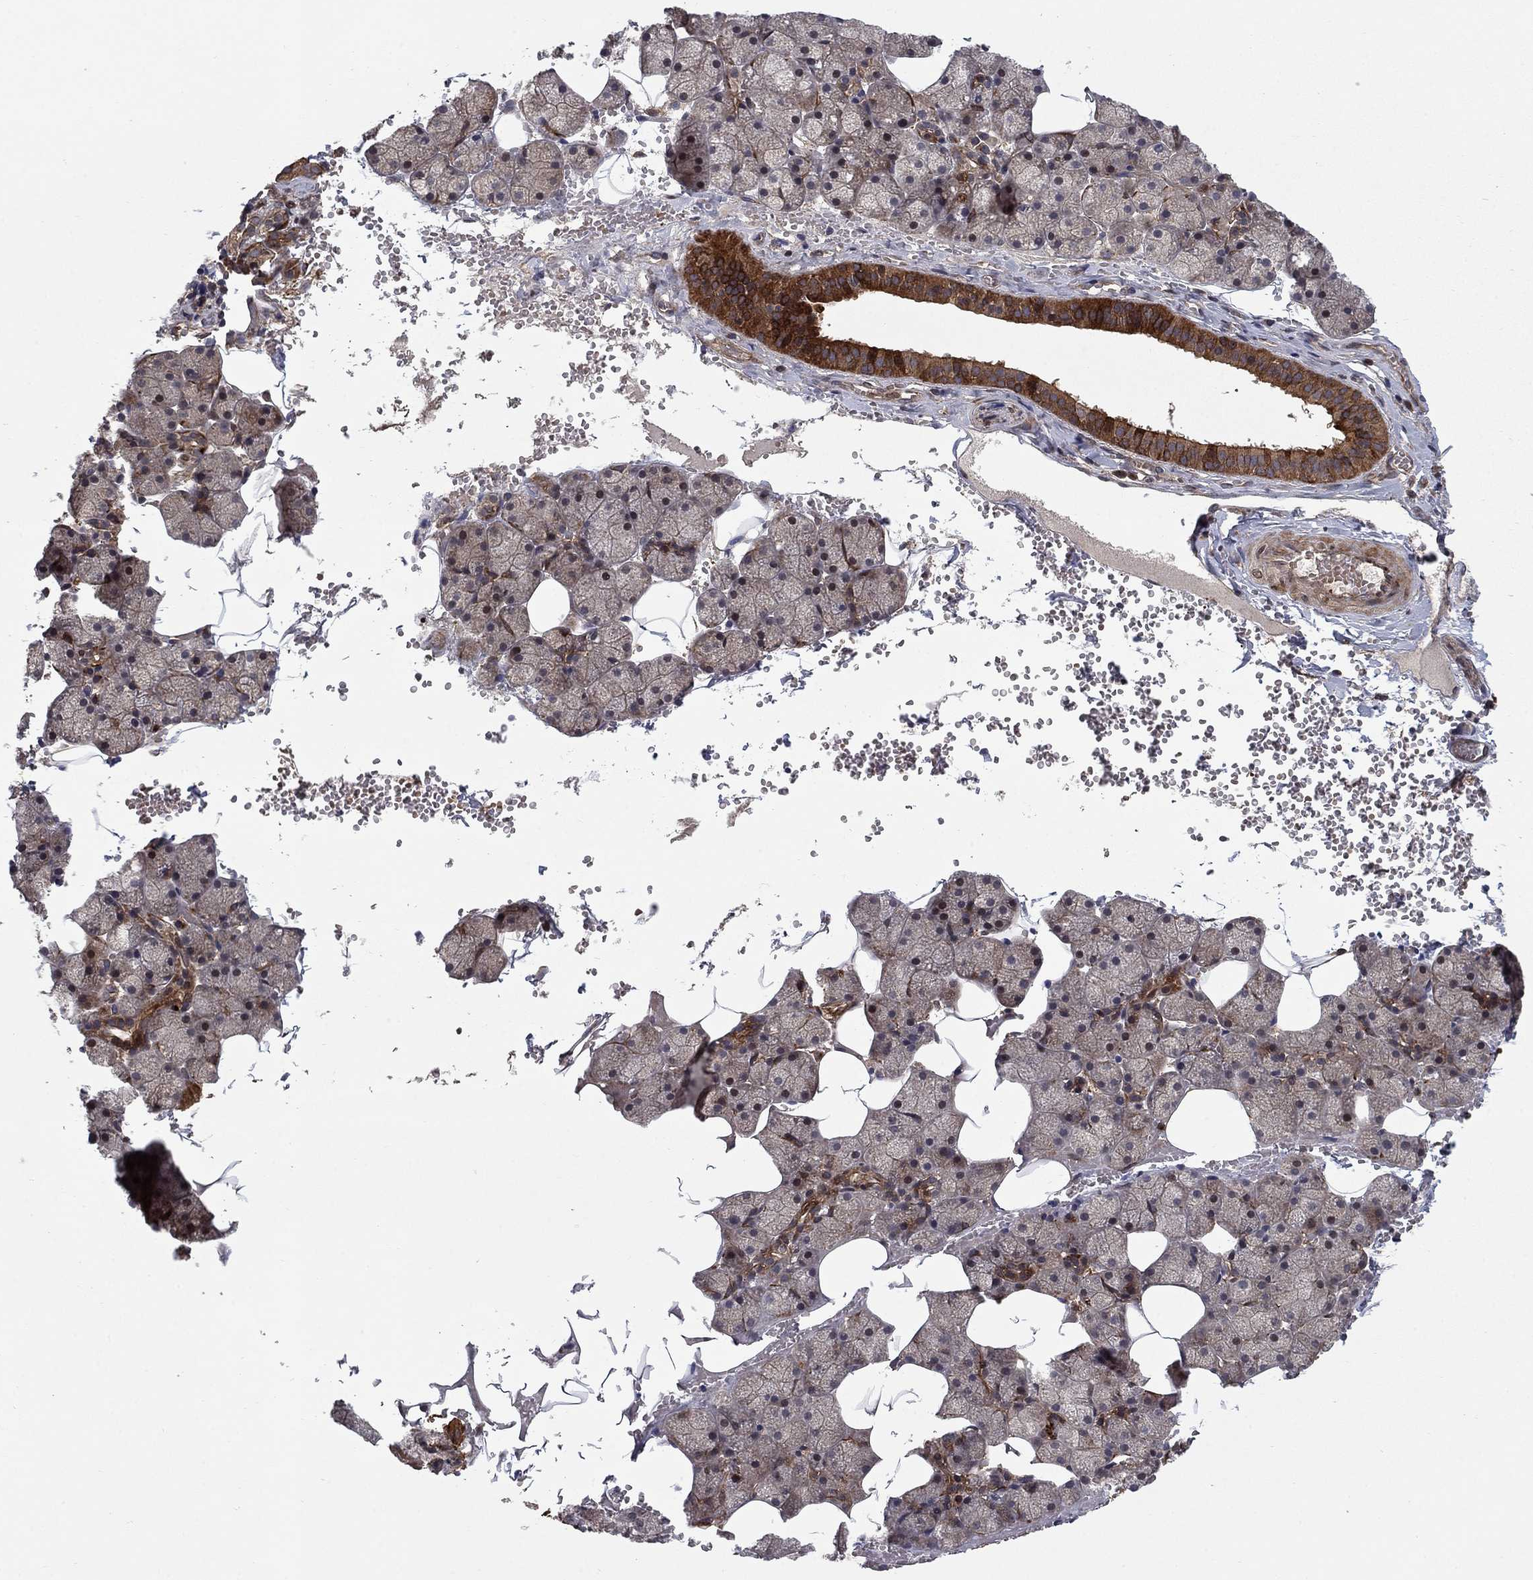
{"staining": {"intensity": "strong", "quantity": "25%-75%", "location": "cytoplasmic/membranous"}, "tissue": "salivary gland", "cell_type": "Glandular cells", "image_type": "normal", "snomed": [{"axis": "morphology", "description": "Normal tissue, NOS"}, {"axis": "topography", "description": "Salivary gland"}], "caption": "Salivary gland stained with immunohistochemistry exhibits strong cytoplasmic/membranous staining in about 25%-75% of glandular cells.", "gene": "HDAC4", "patient": {"sex": "male", "age": 38}}